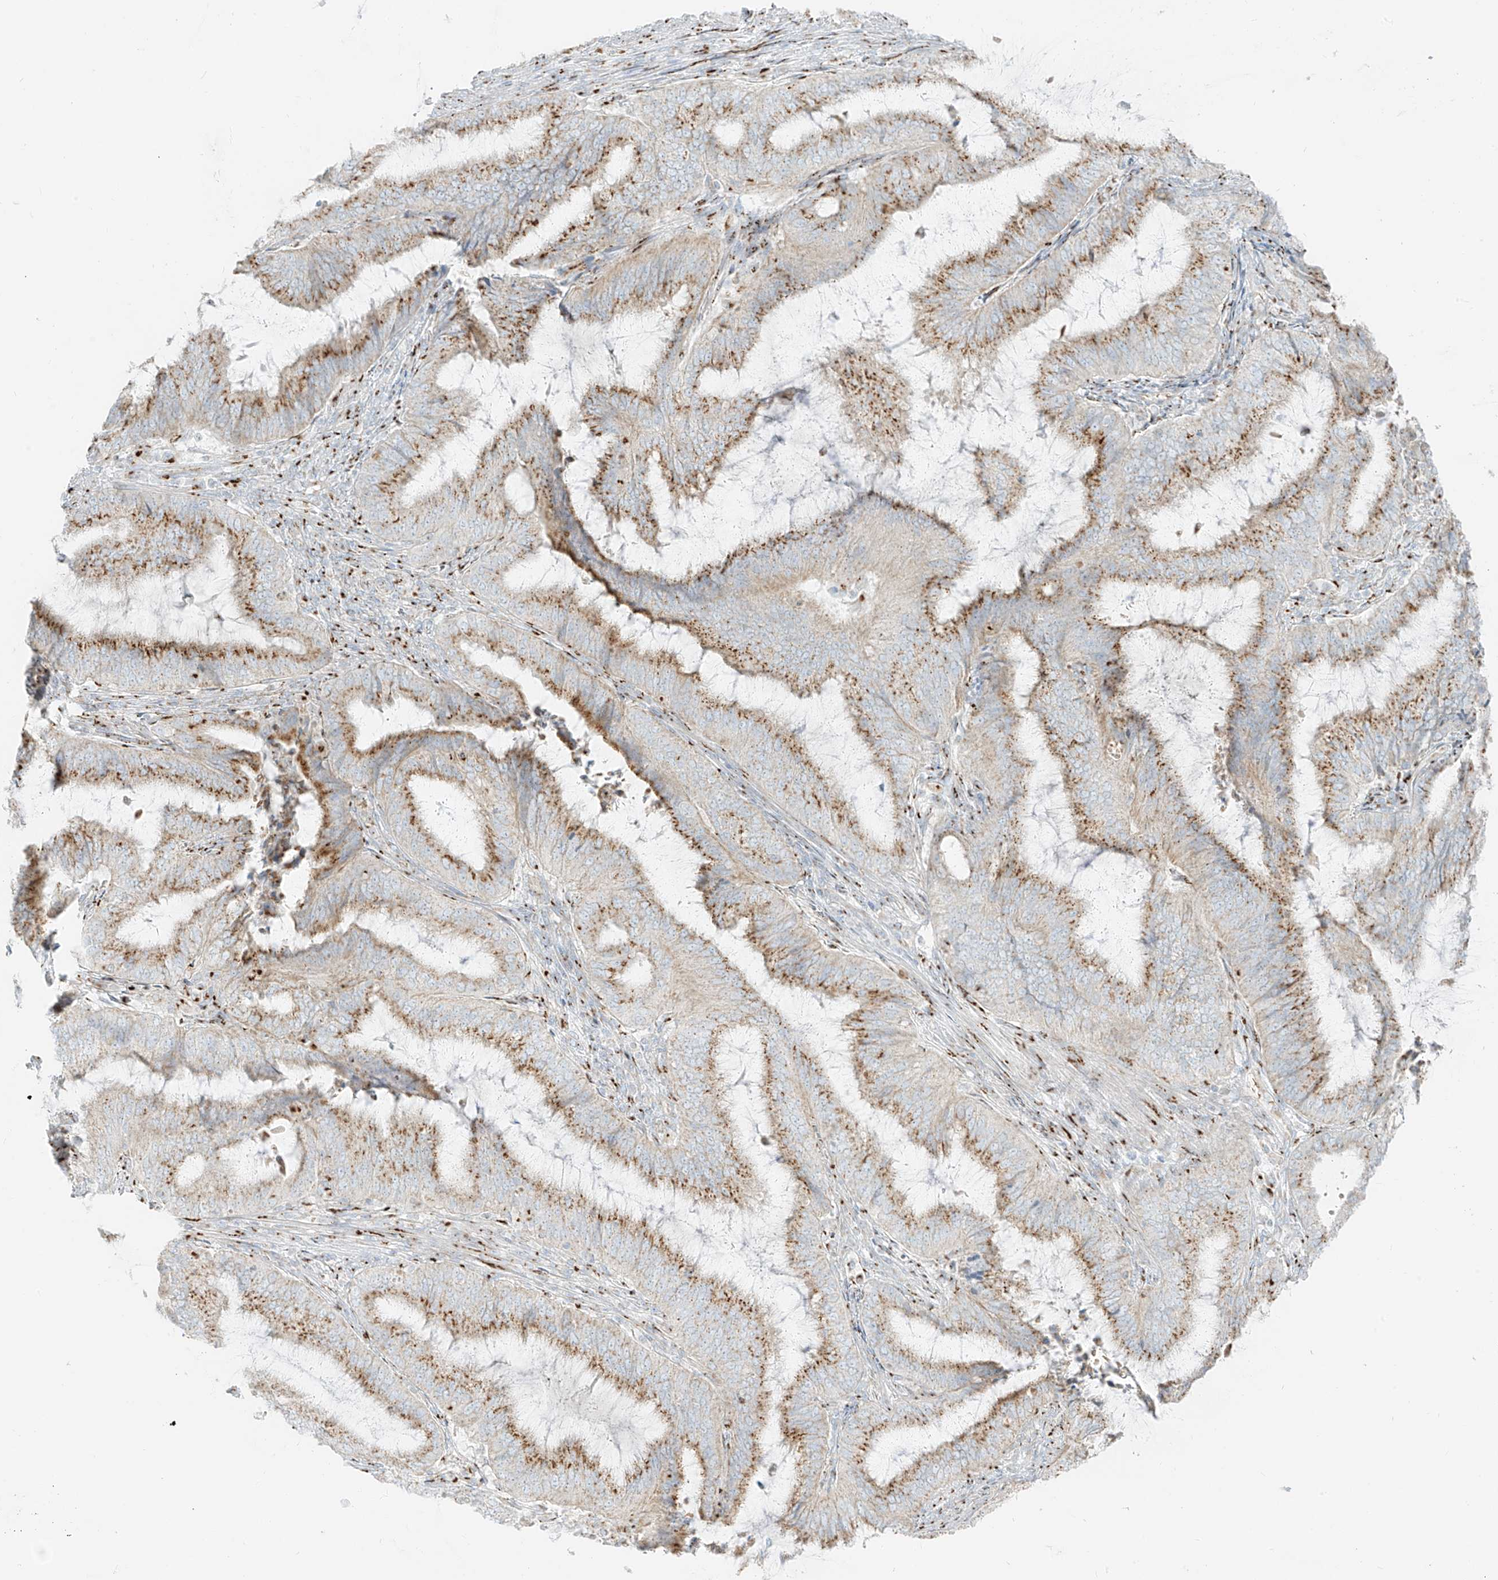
{"staining": {"intensity": "moderate", "quantity": ">75%", "location": "cytoplasmic/membranous"}, "tissue": "endometrial cancer", "cell_type": "Tumor cells", "image_type": "cancer", "snomed": [{"axis": "morphology", "description": "Adenocarcinoma, NOS"}, {"axis": "topography", "description": "Endometrium"}], "caption": "A histopathology image of human endometrial cancer (adenocarcinoma) stained for a protein reveals moderate cytoplasmic/membranous brown staining in tumor cells.", "gene": "TMEM87B", "patient": {"sex": "female", "age": 51}}